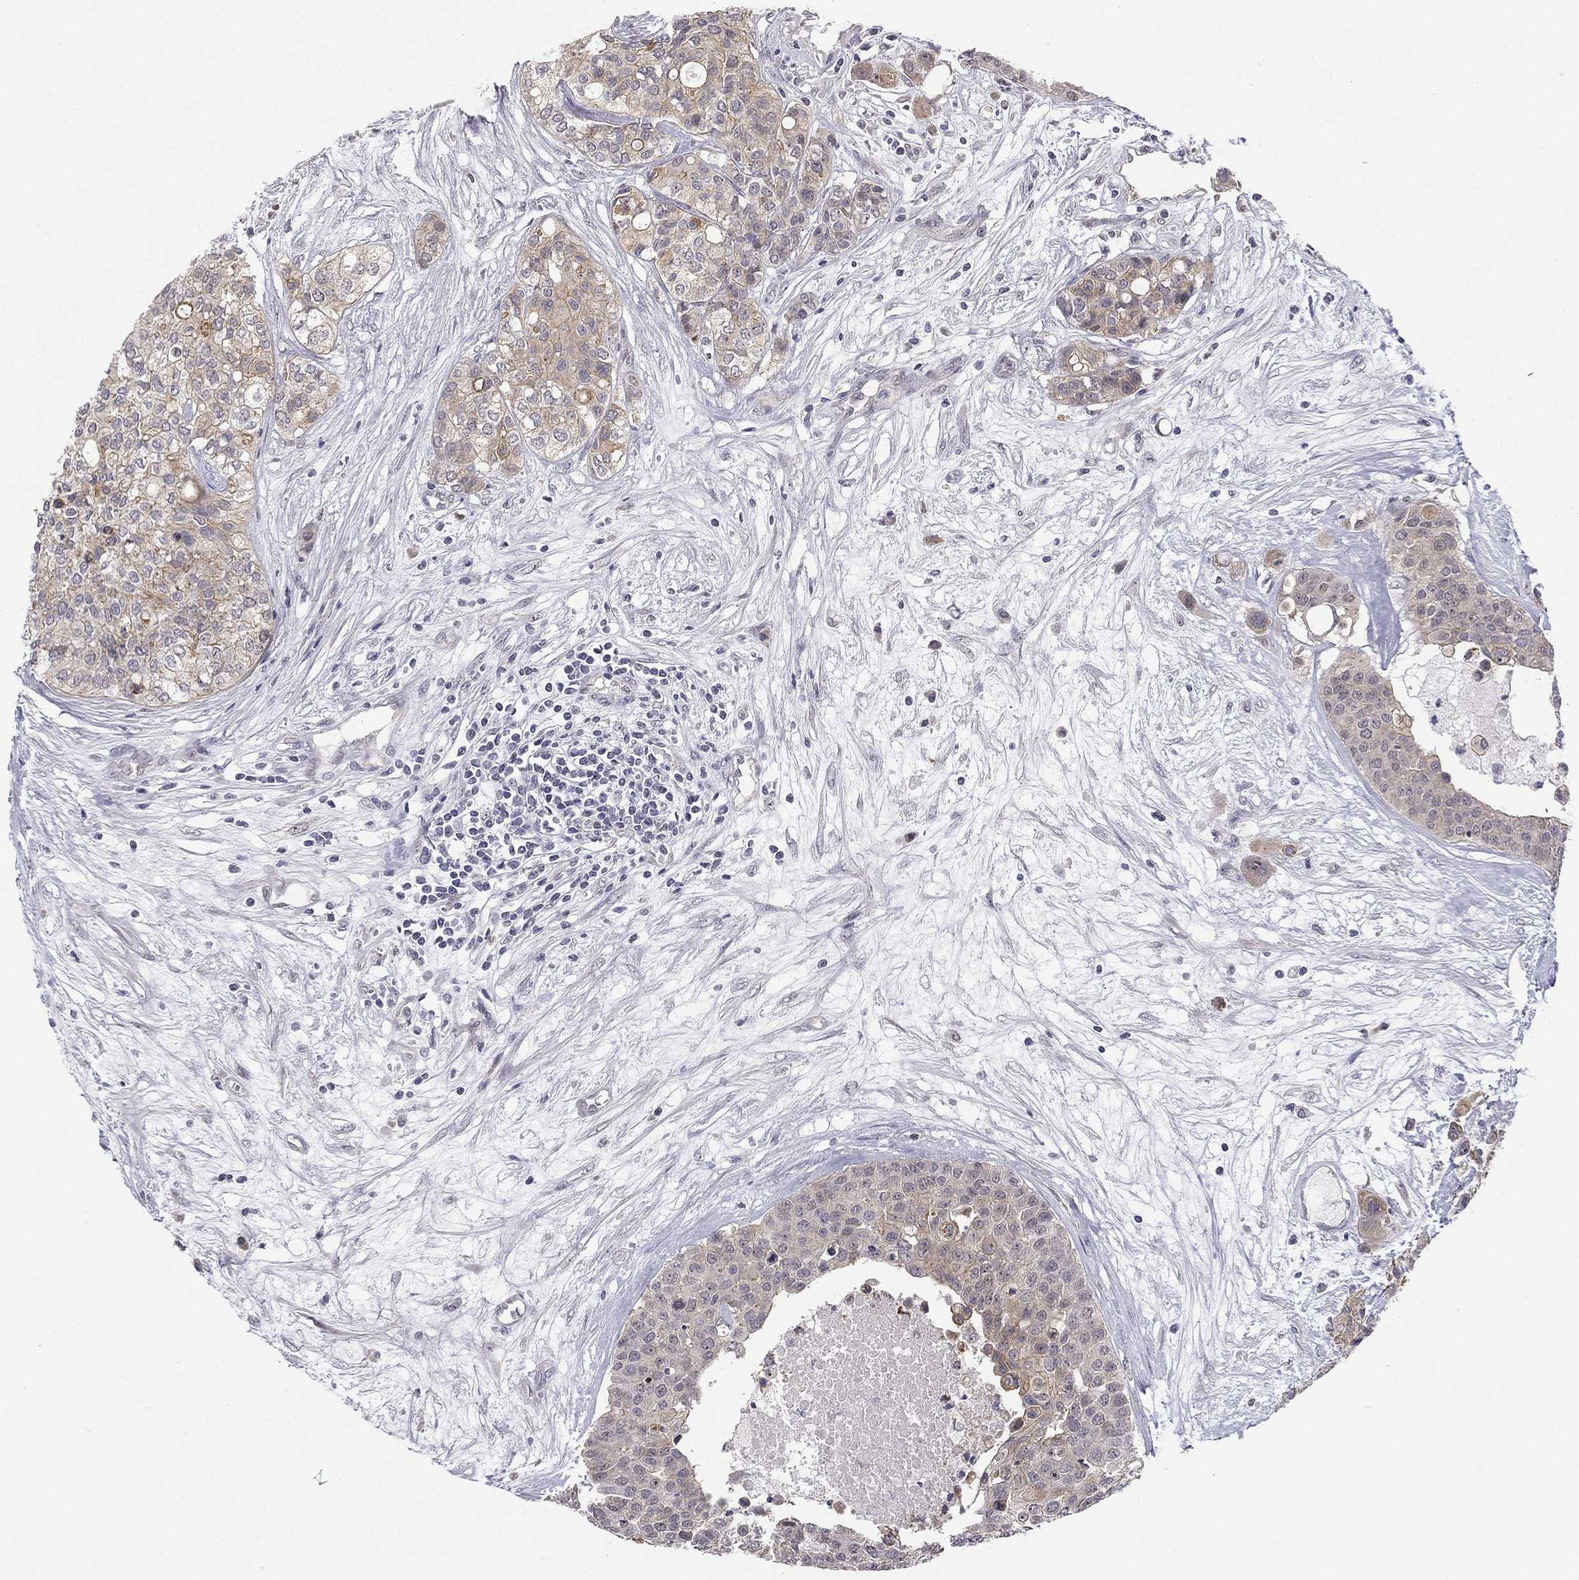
{"staining": {"intensity": "weak", "quantity": "<25%", "location": "cytoplasmic/membranous"}, "tissue": "carcinoid", "cell_type": "Tumor cells", "image_type": "cancer", "snomed": [{"axis": "morphology", "description": "Carcinoid, malignant, NOS"}, {"axis": "topography", "description": "Colon"}], "caption": "The immunohistochemistry (IHC) micrograph has no significant positivity in tumor cells of carcinoid (malignant) tissue.", "gene": "STXBP6", "patient": {"sex": "male", "age": 81}}